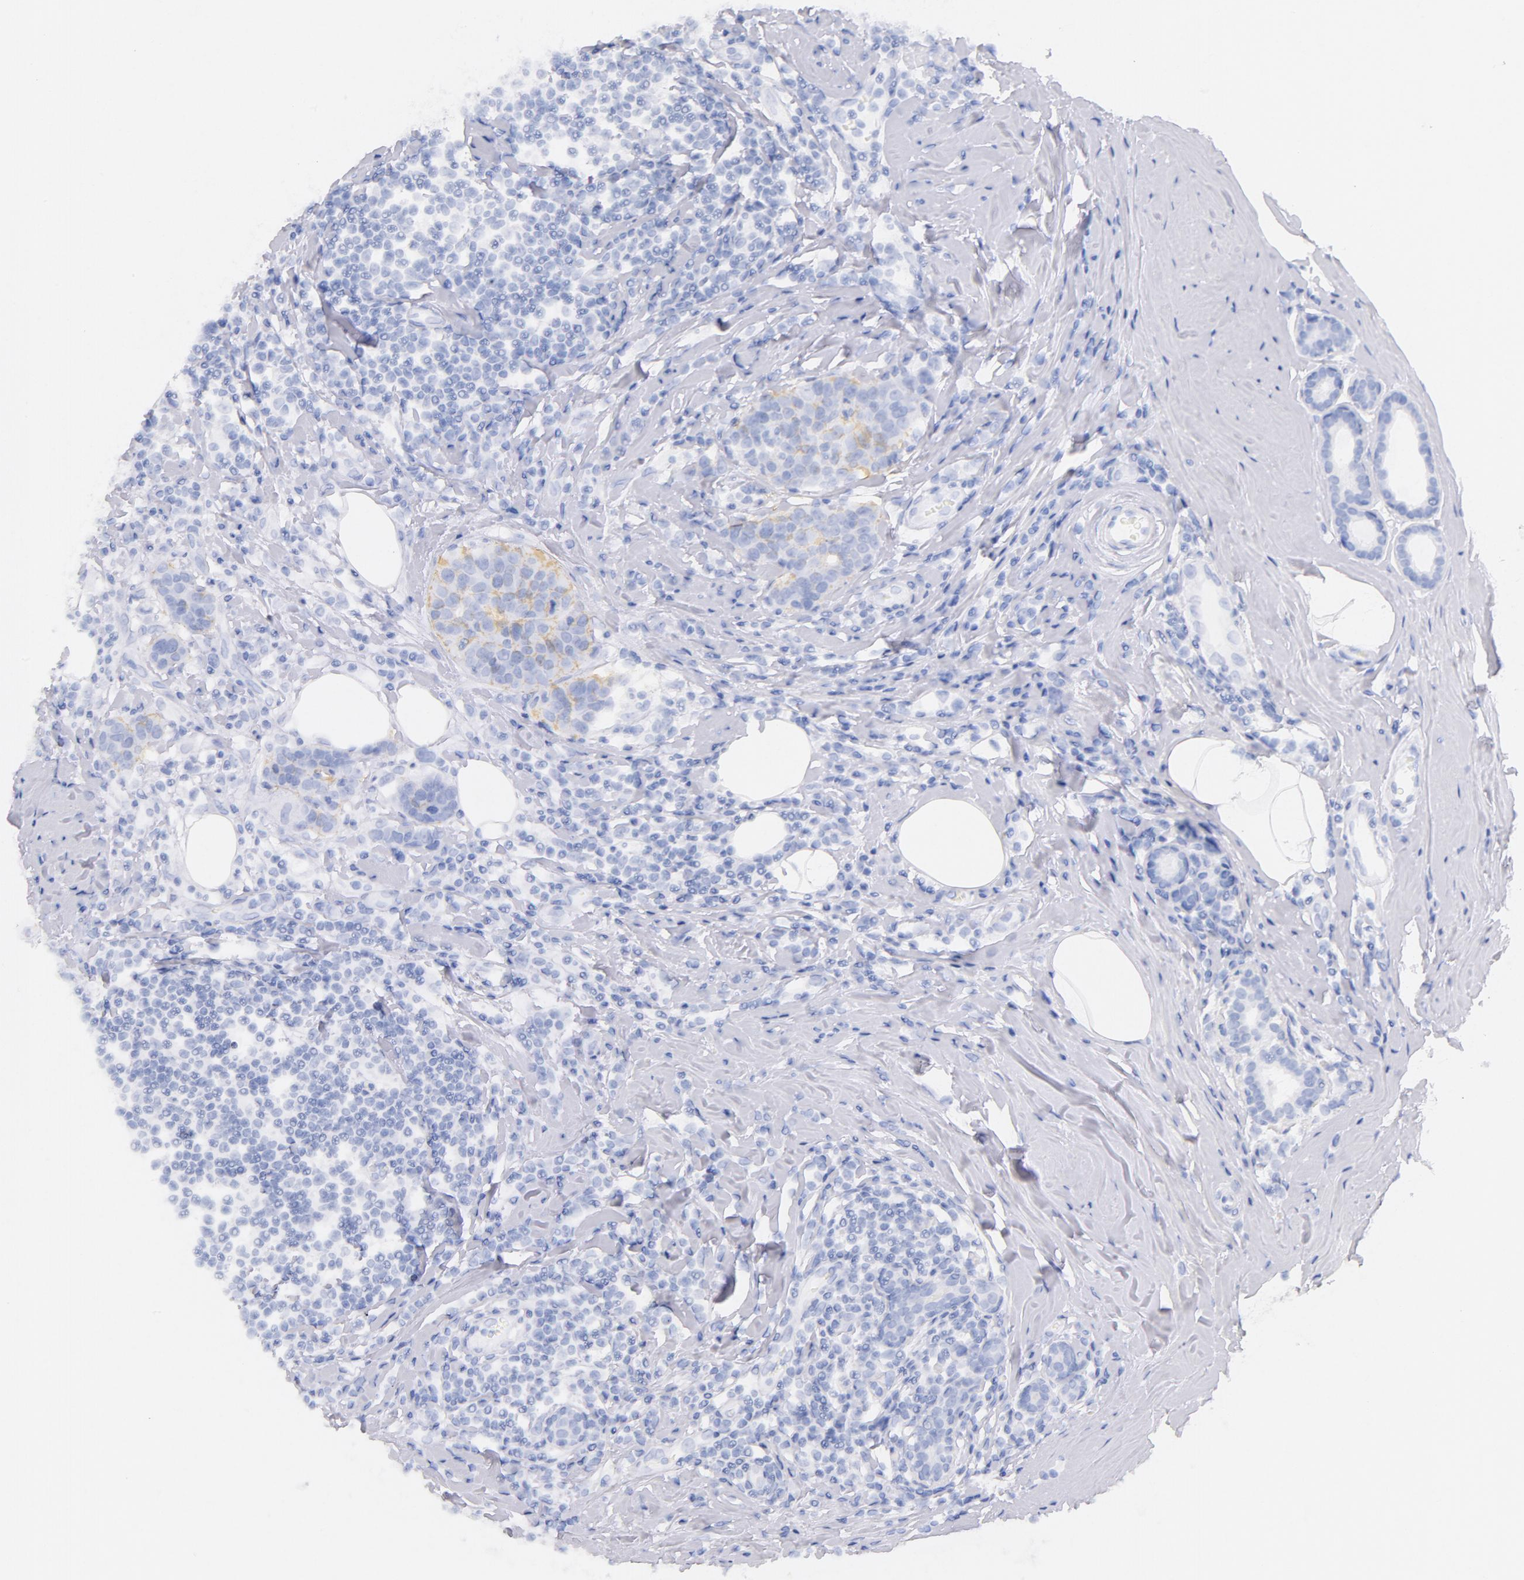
{"staining": {"intensity": "negative", "quantity": "none", "location": "none"}, "tissue": "breast cancer", "cell_type": "Tumor cells", "image_type": "cancer", "snomed": [{"axis": "morphology", "description": "Duct carcinoma"}, {"axis": "topography", "description": "Breast"}], "caption": "Immunohistochemistry (IHC) of human breast cancer reveals no expression in tumor cells.", "gene": "CD44", "patient": {"sex": "female", "age": 55}}